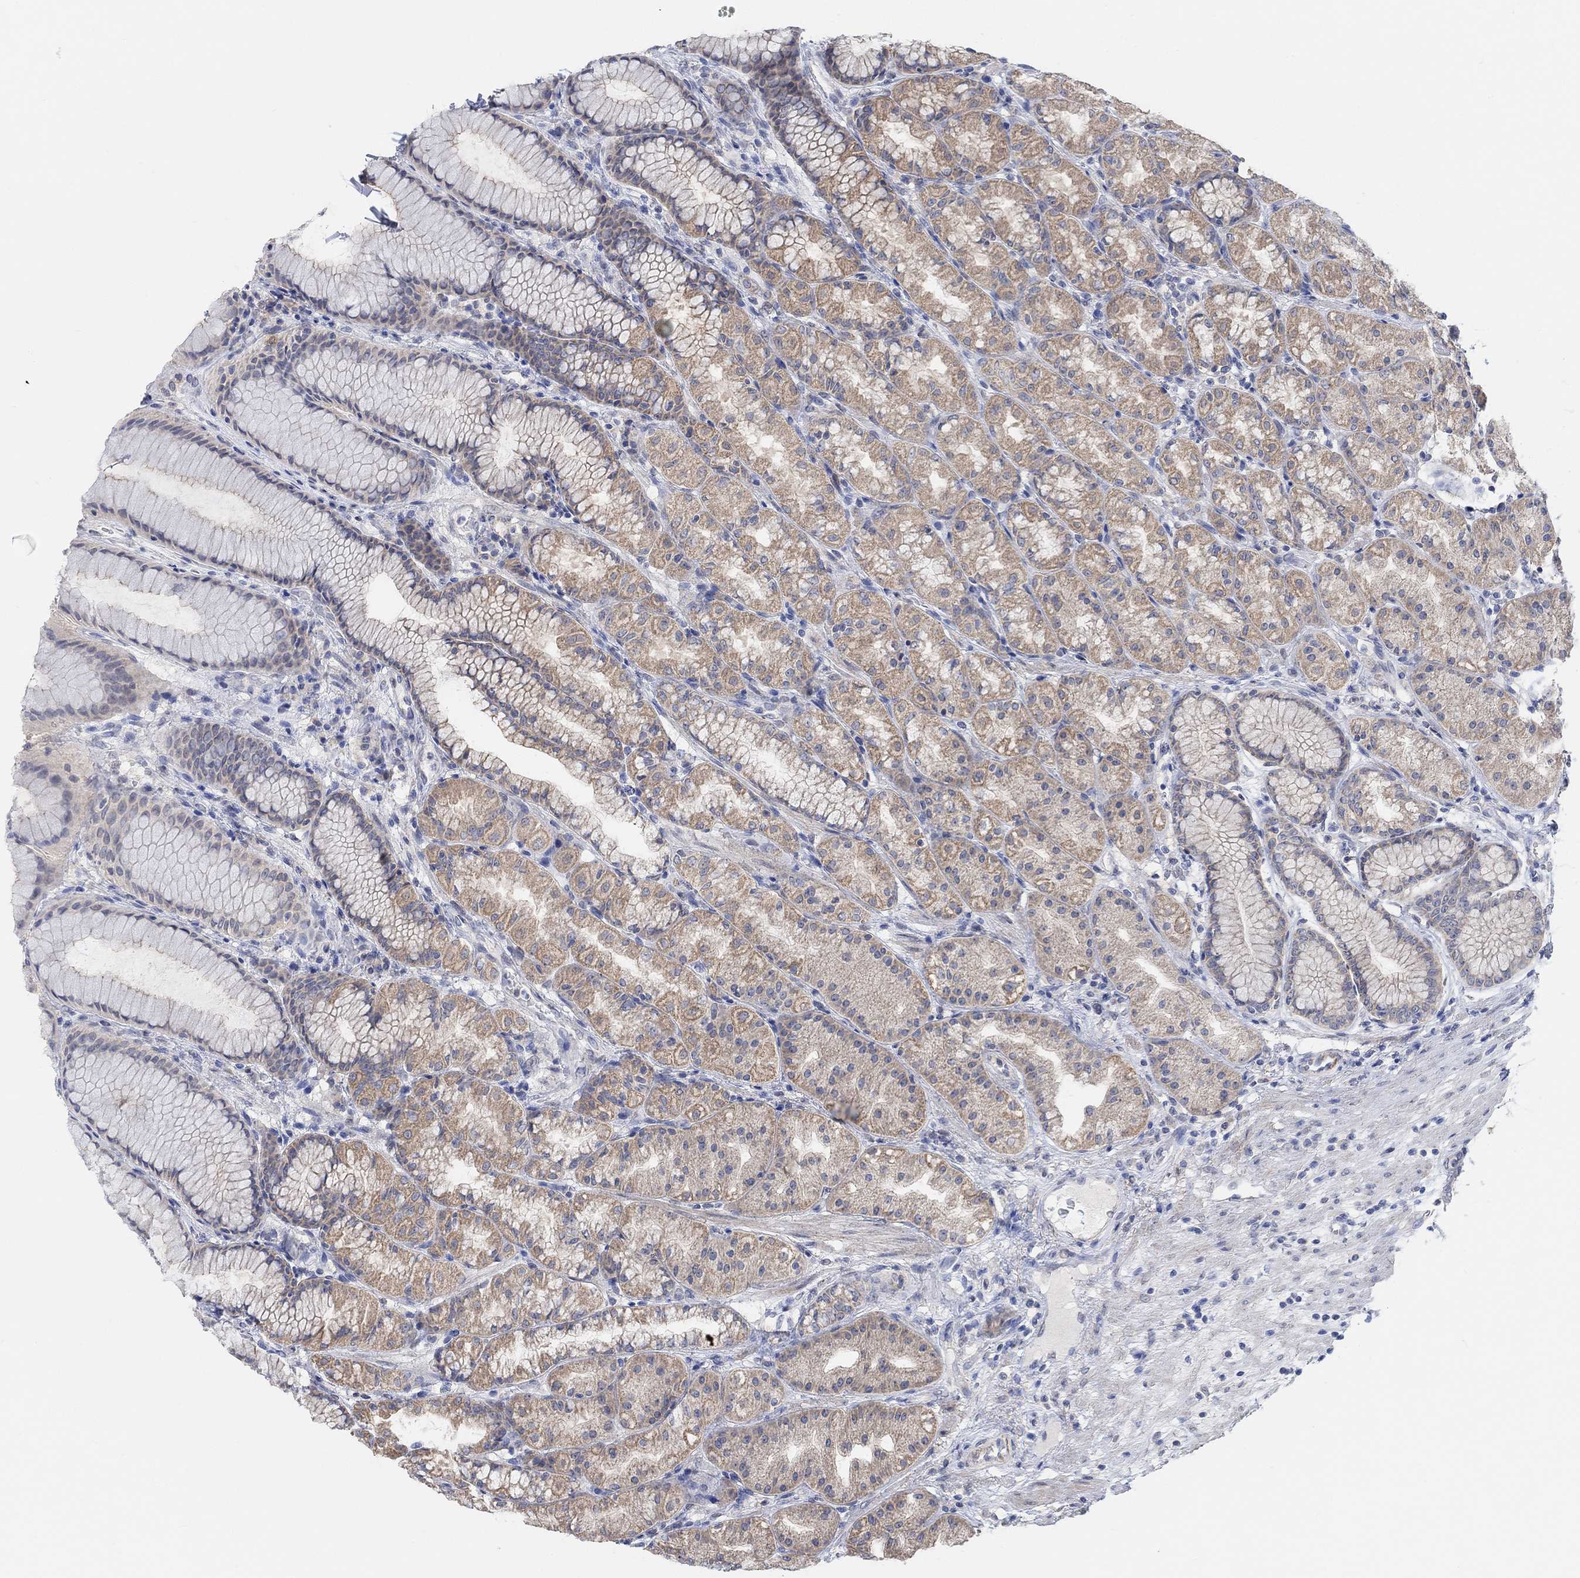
{"staining": {"intensity": "moderate", "quantity": "25%-75%", "location": "cytoplasmic/membranous"}, "tissue": "stomach", "cell_type": "Glandular cells", "image_type": "normal", "snomed": [{"axis": "morphology", "description": "Normal tissue, NOS"}, {"axis": "morphology", "description": "Adenocarcinoma, NOS"}, {"axis": "topography", "description": "Stomach"}], "caption": "Glandular cells display medium levels of moderate cytoplasmic/membranous staining in approximately 25%-75% of cells in normal human stomach. (DAB (3,3'-diaminobenzidine) IHC with brightfield microscopy, high magnification).", "gene": "RIMS1", "patient": {"sex": "female", "age": 79}}